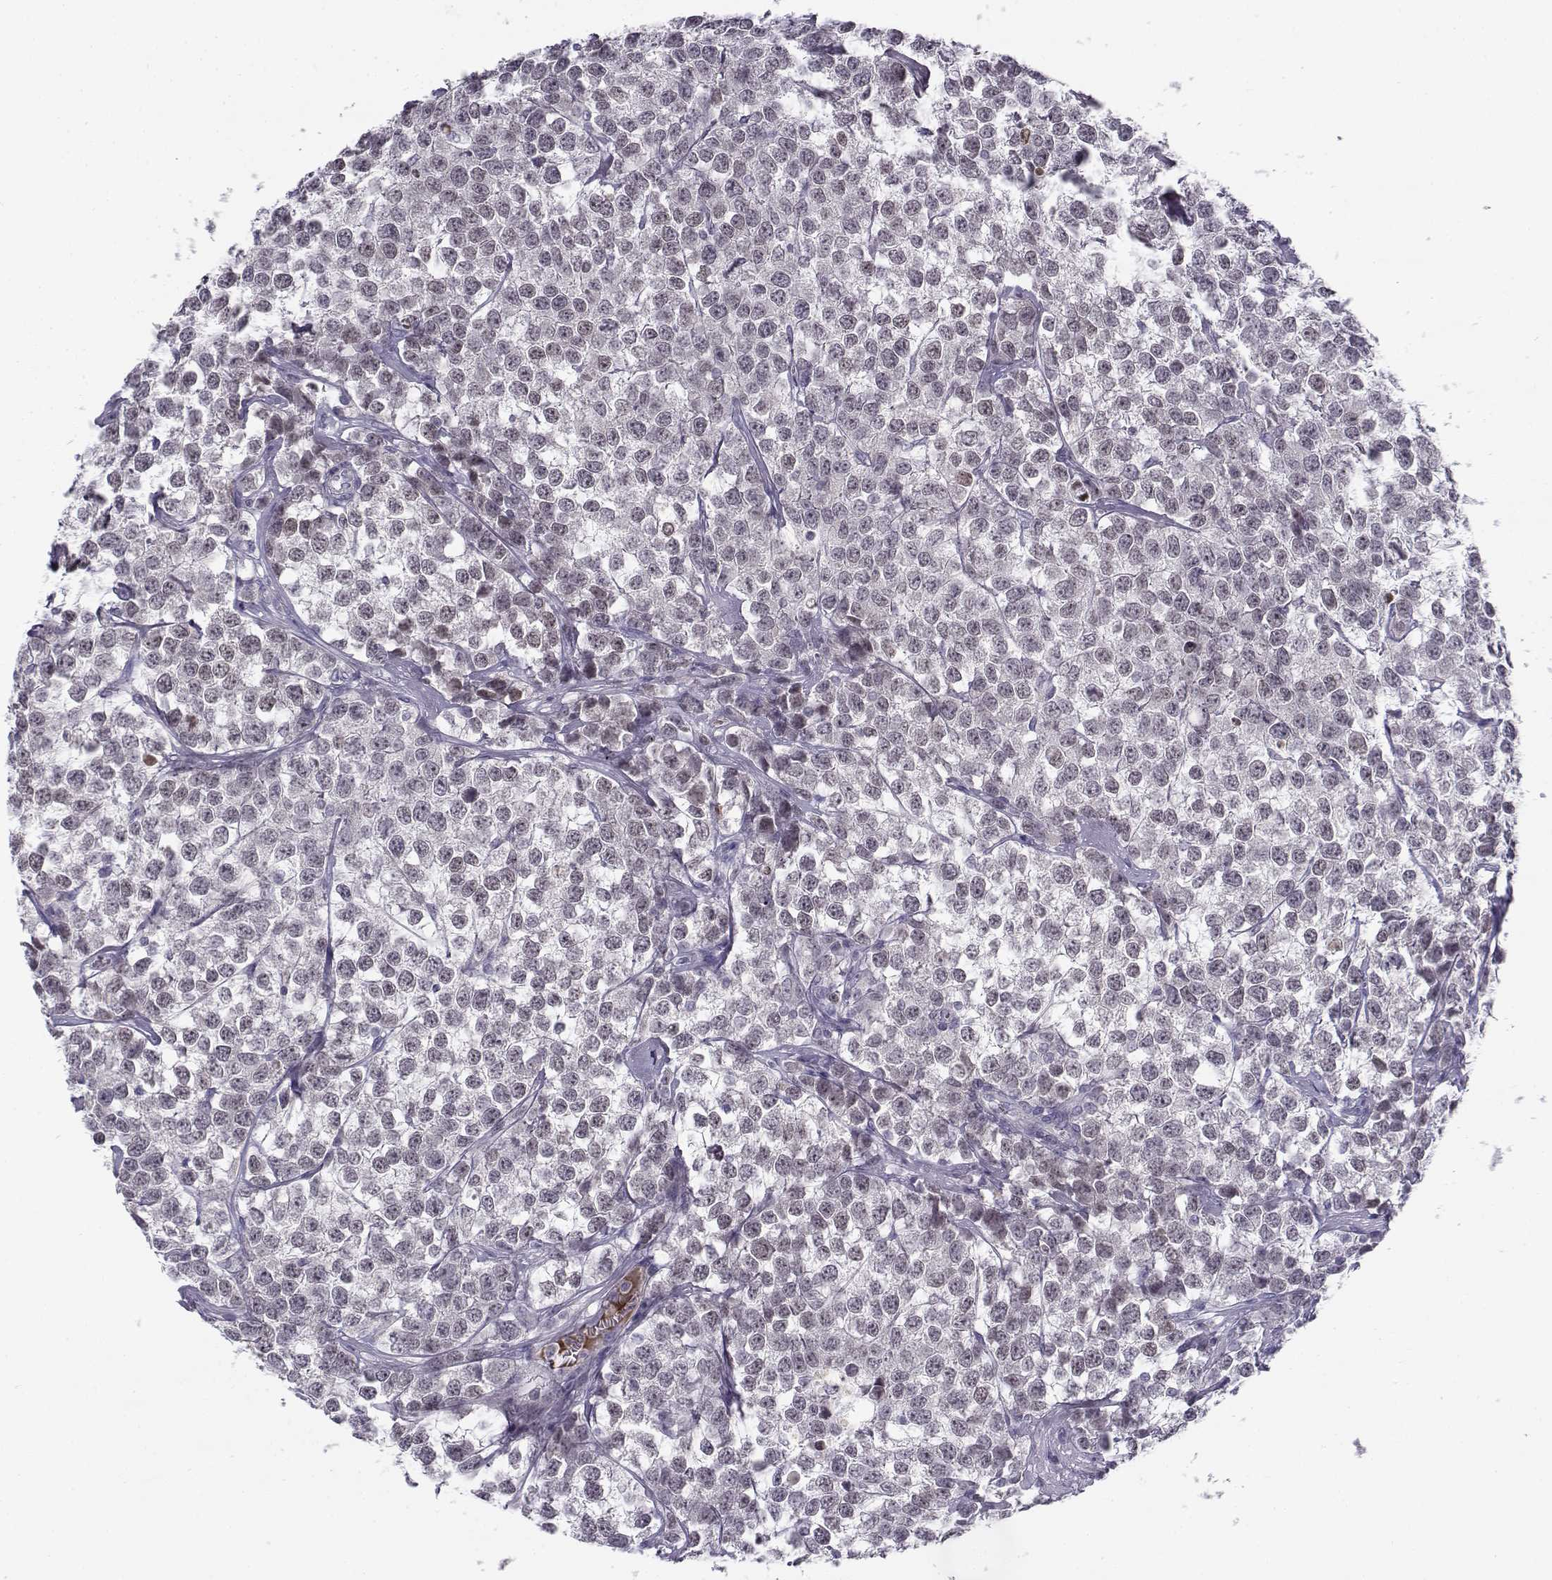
{"staining": {"intensity": "weak", "quantity": "<25%", "location": "nuclear"}, "tissue": "testis cancer", "cell_type": "Tumor cells", "image_type": "cancer", "snomed": [{"axis": "morphology", "description": "Seminoma, NOS"}, {"axis": "topography", "description": "Testis"}], "caption": "This is an IHC photomicrograph of seminoma (testis). There is no positivity in tumor cells.", "gene": "DDX25", "patient": {"sex": "male", "age": 59}}